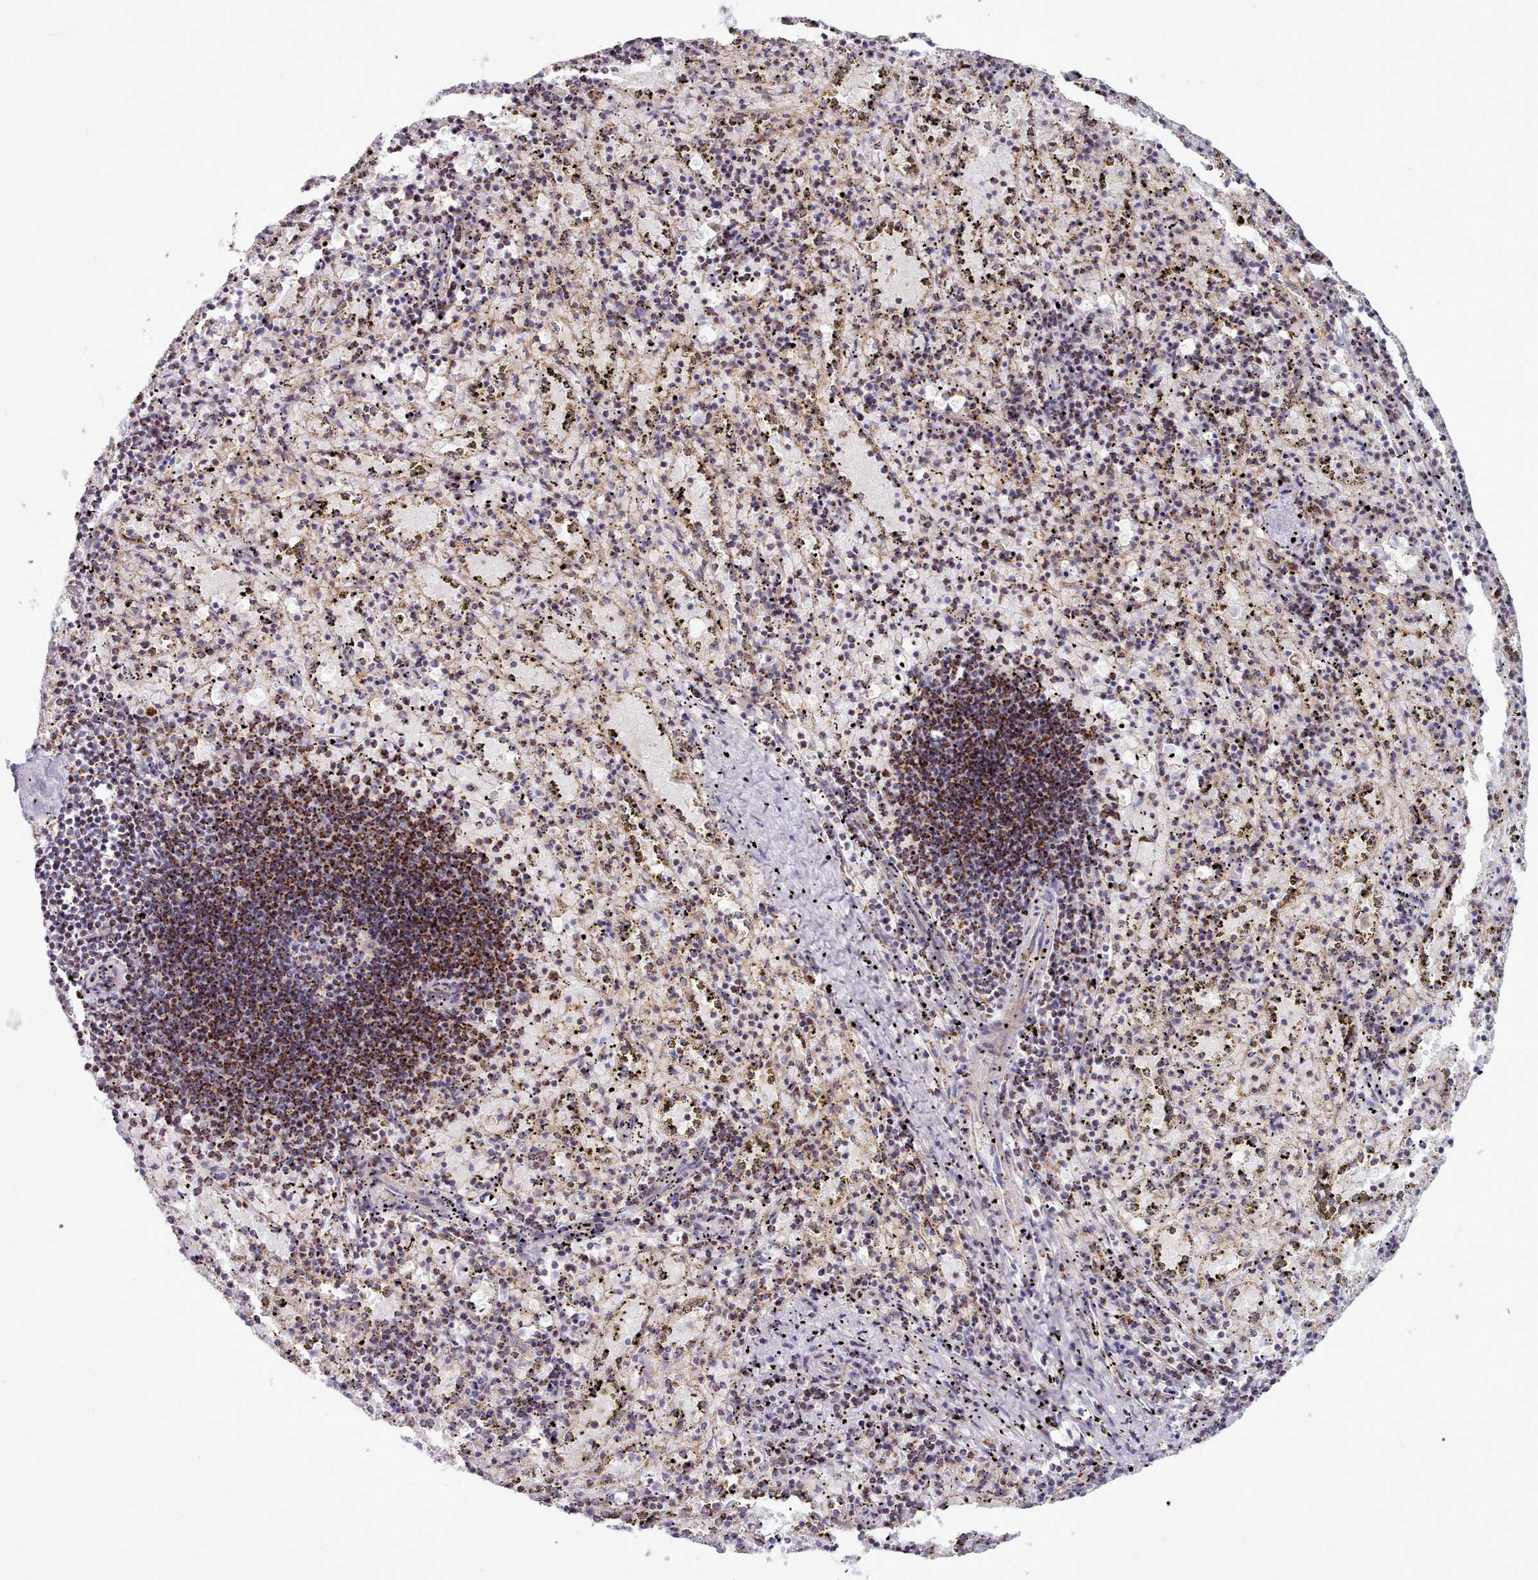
{"staining": {"intensity": "weak", "quantity": "<25%", "location": "cytoplasmic/membranous"}, "tissue": "spleen", "cell_type": "Cells in red pulp", "image_type": "normal", "snomed": [{"axis": "morphology", "description": "Normal tissue, NOS"}, {"axis": "topography", "description": "Spleen"}], "caption": "Benign spleen was stained to show a protein in brown. There is no significant positivity in cells in red pulp. The staining is performed using DAB (3,3'-diaminobenzidine) brown chromogen with nuclei counter-stained in using hematoxylin.", "gene": "MRPL21", "patient": {"sex": "male", "age": 11}}